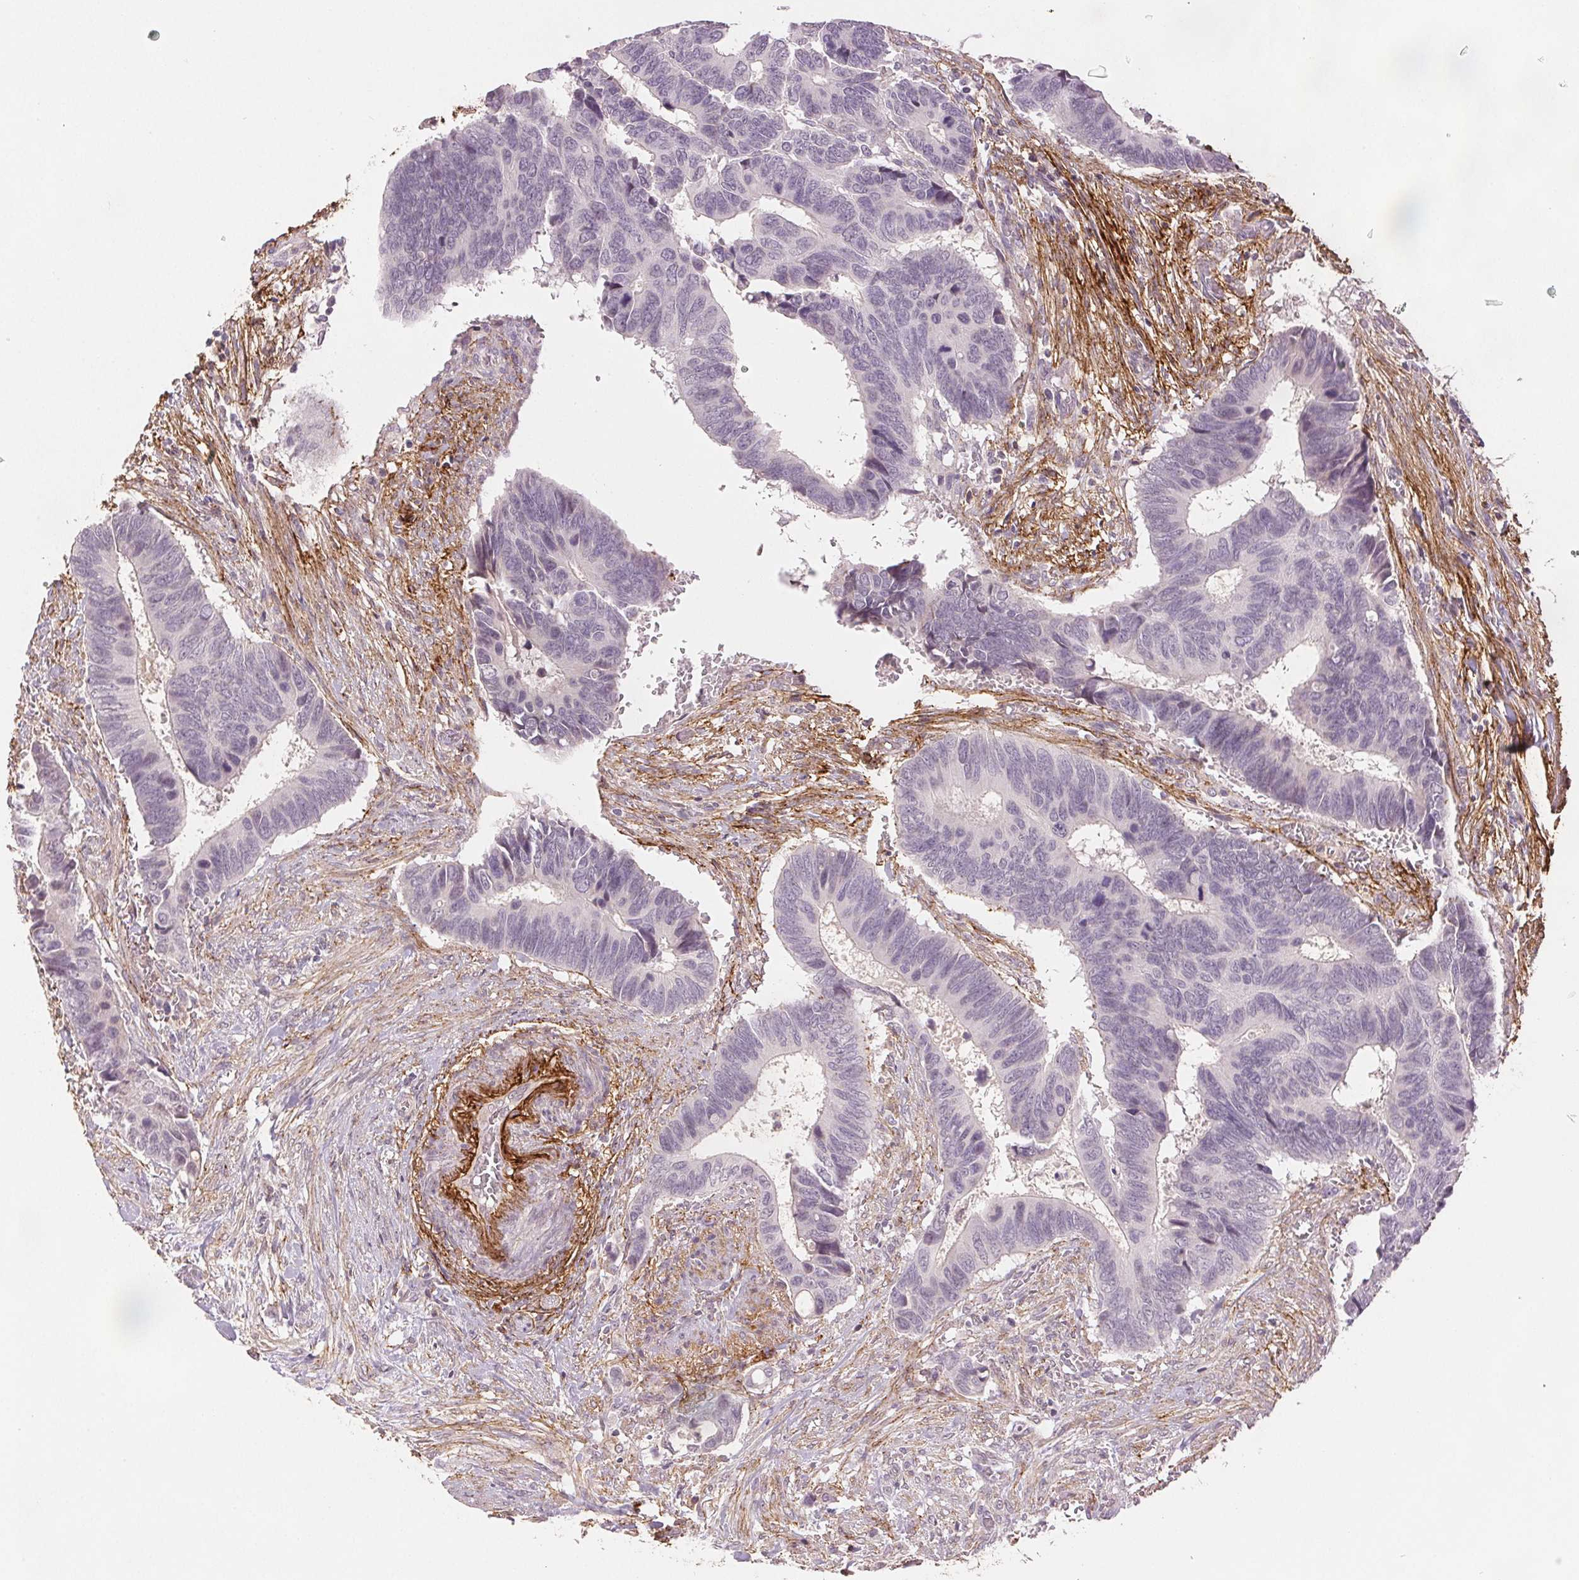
{"staining": {"intensity": "negative", "quantity": "none", "location": "none"}, "tissue": "colorectal cancer", "cell_type": "Tumor cells", "image_type": "cancer", "snomed": [{"axis": "morphology", "description": "Adenocarcinoma, NOS"}, {"axis": "topography", "description": "Colon"}], "caption": "Tumor cells show no significant expression in colorectal adenocarcinoma.", "gene": "FBN1", "patient": {"sex": "male", "age": 49}}